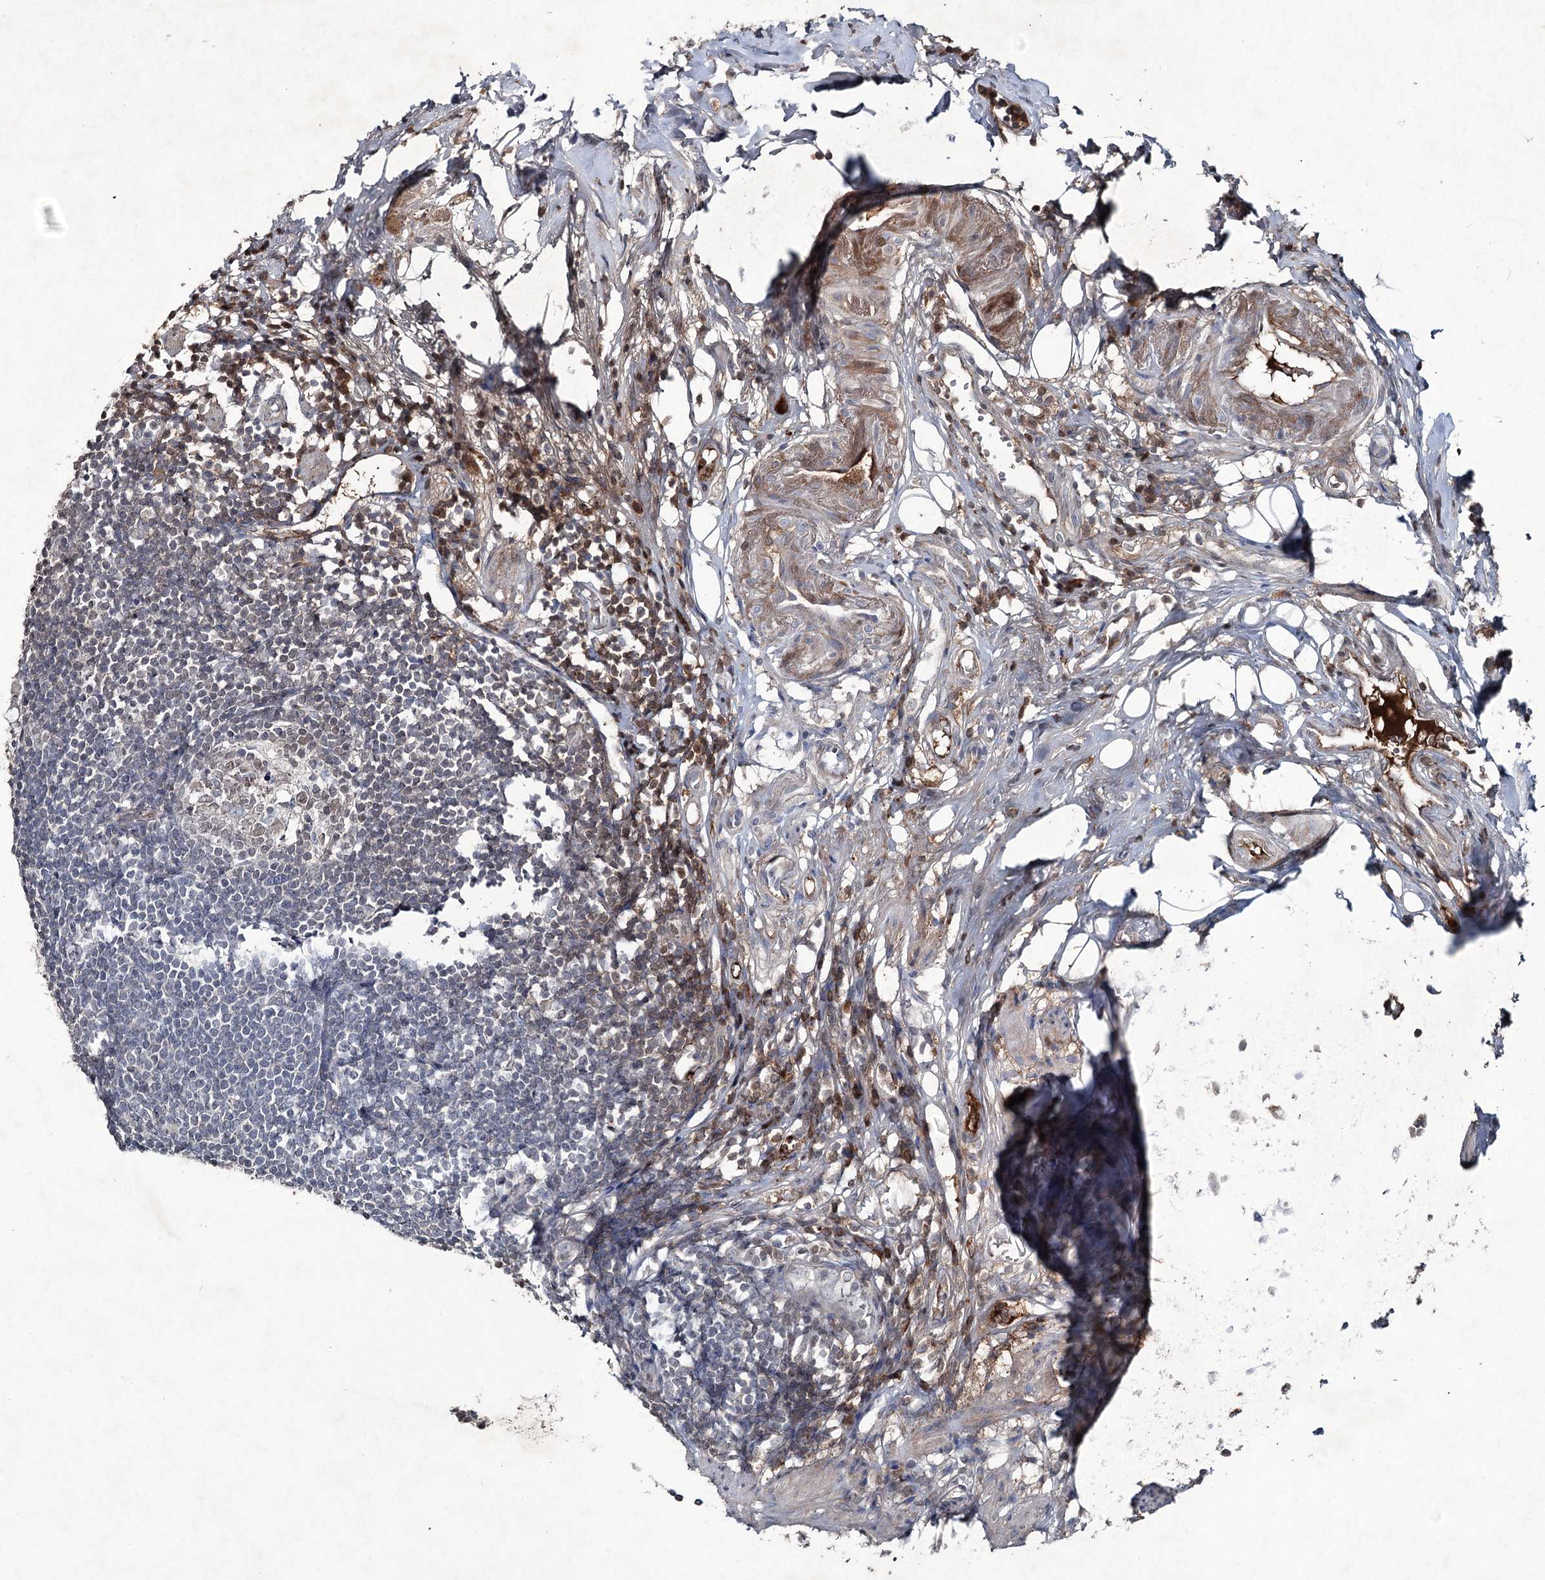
{"staining": {"intensity": "weak", "quantity": "<25%", "location": "cytoplasmic/membranous"}, "tissue": "appendix", "cell_type": "Glandular cells", "image_type": "normal", "snomed": [{"axis": "morphology", "description": "Normal tissue, NOS"}, {"axis": "topography", "description": "Appendix"}], "caption": "IHC histopathology image of benign appendix stained for a protein (brown), which displays no positivity in glandular cells.", "gene": "PGLYRP2", "patient": {"sex": "female", "age": 62}}